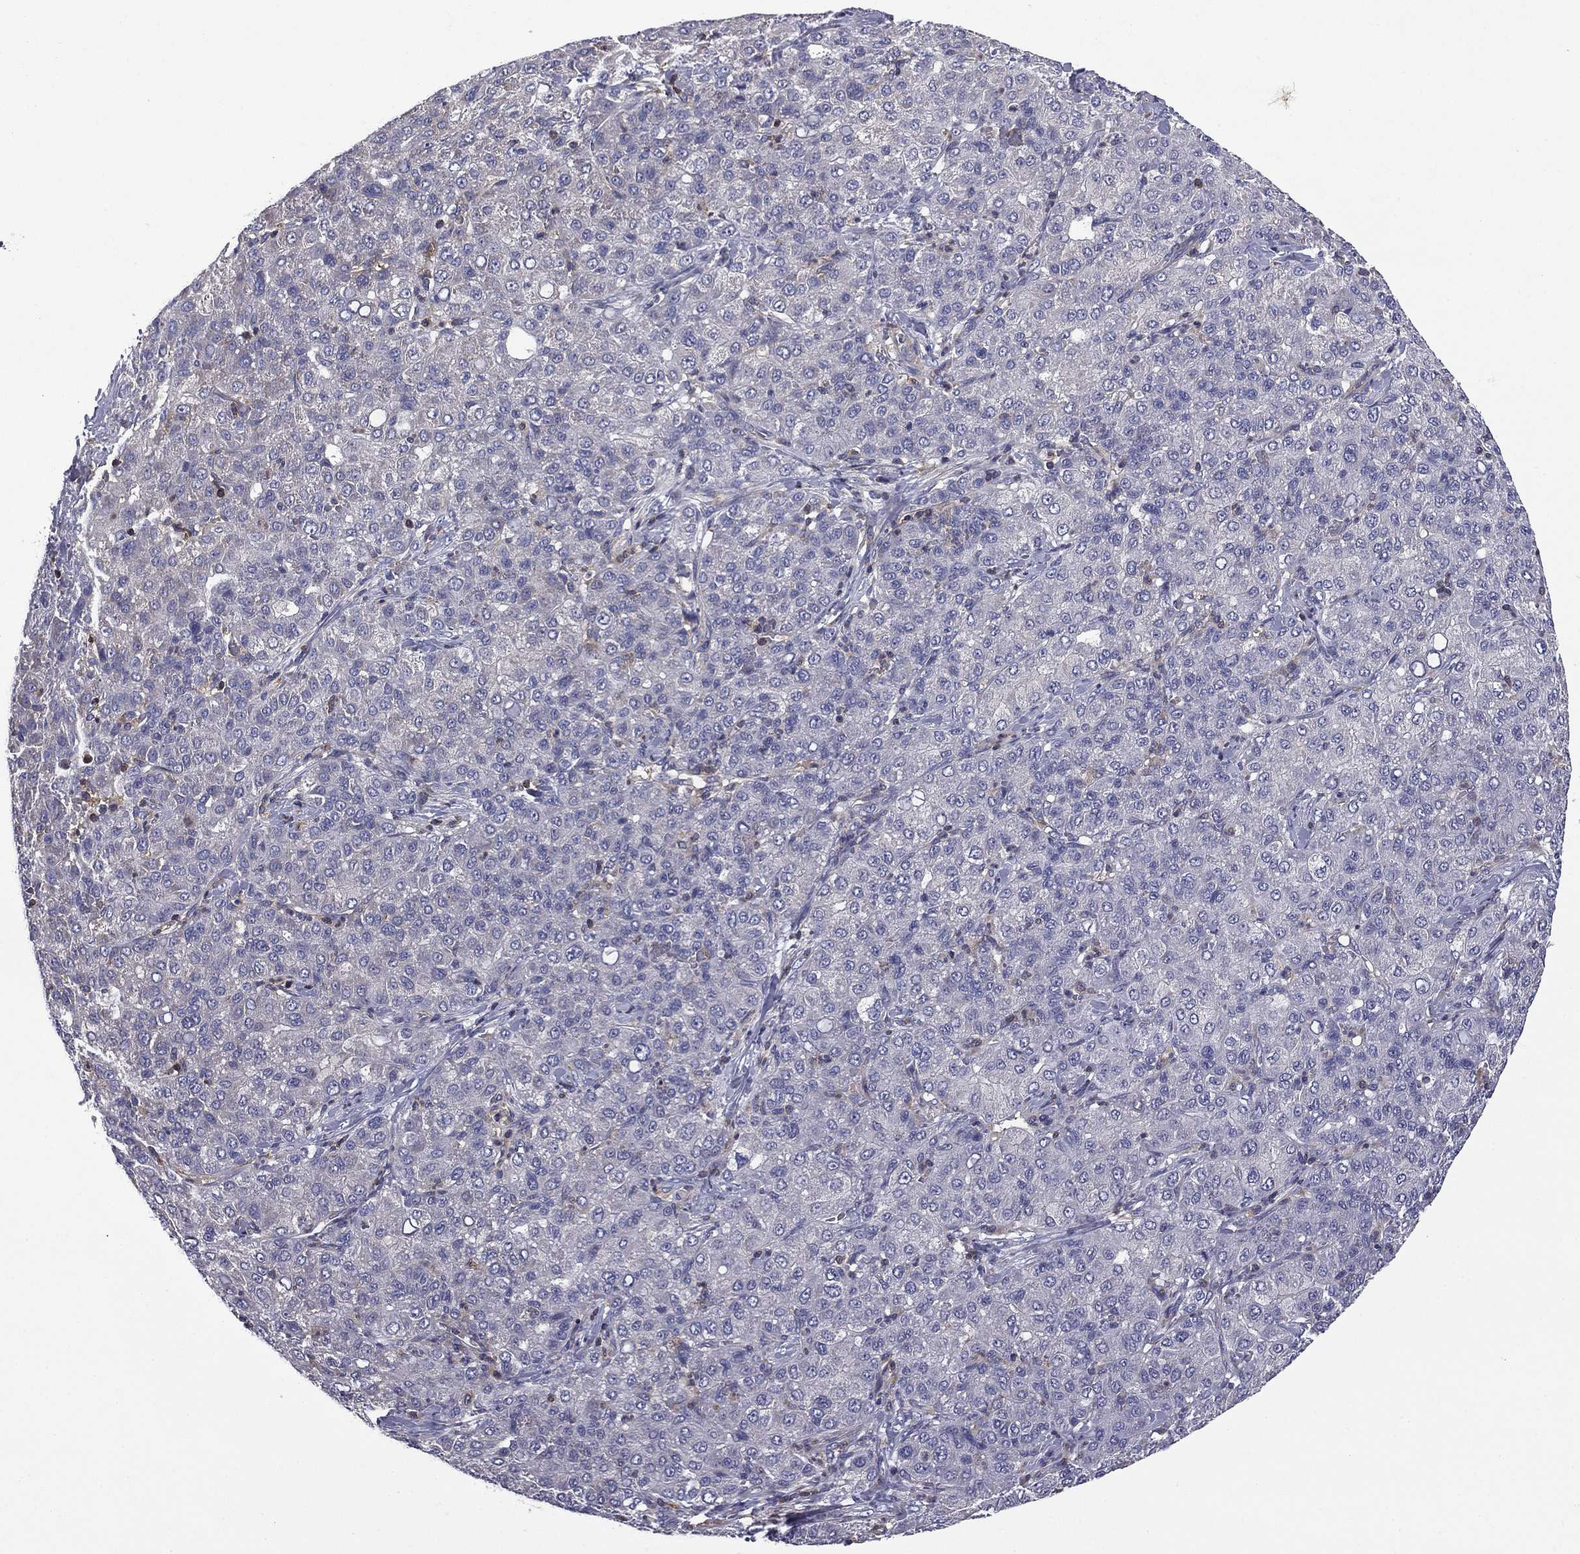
{"staining": {"intensity": "negative", "quantity": "none", "location": "none"}, "tissue": "liver cancer", "cell_type": "Tumor cells", "image_type": "cancer", "snomed": [{"axis": "morphology", "description": "Carcinoma, Hepatocellular, NOS"}, {"axis": "topography", "description": "Liver"}], "caption": "Human liver cancer (hepatocellular carcinoma) stained for a protein using immunohistochemistry reveals no staining in tumor cells.", "gene": "ARHGAP45", "patient": {"sex": "male", "age": 65}}